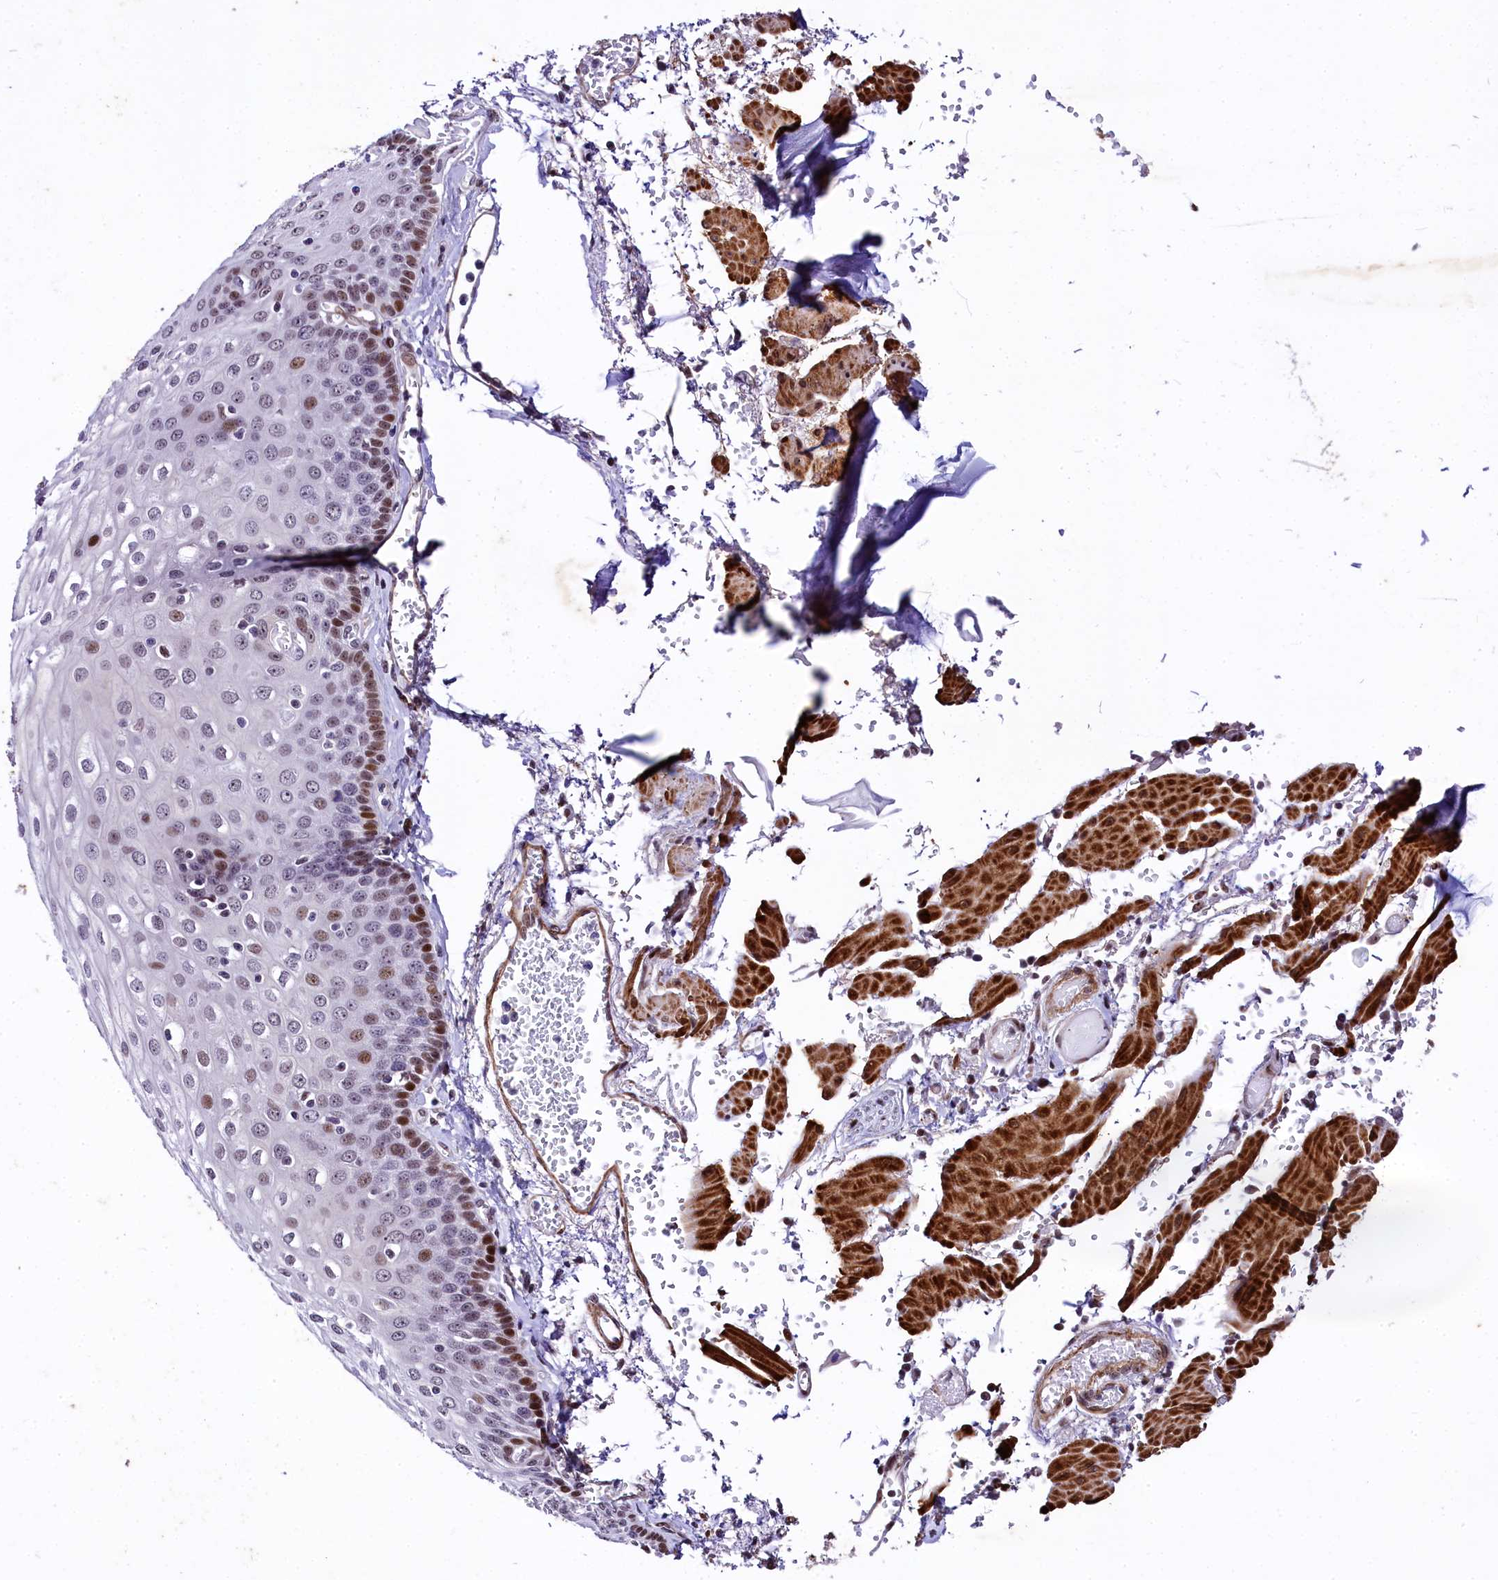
{"staining": {"intensity": "moderate", "quantity": "25%-75%", "location": "nuclear"}, "tissue": "esophagus", "cell_type": "Squamous epithelial cells", "image_type": "normal", "snomed": [{"axis": "morphology", "description": "Normal tissue, NOS"}, {"axis": "topography", "description": "Esophagus"}], "caption": "Immunohistochemistry (IHC) staining of benign esophagus, which reveals medium levels of moderate nuclear positivity in approximately 25%-75% of squamous epithelial cells indicating moderate nuclear protein expression. The staining was performed using DAB (brown) for protein detection and nuclei were counterstained in hematoxylin (blue).", "gene": "SAMD10", "patient": {"sex": "male", "age": 81}}